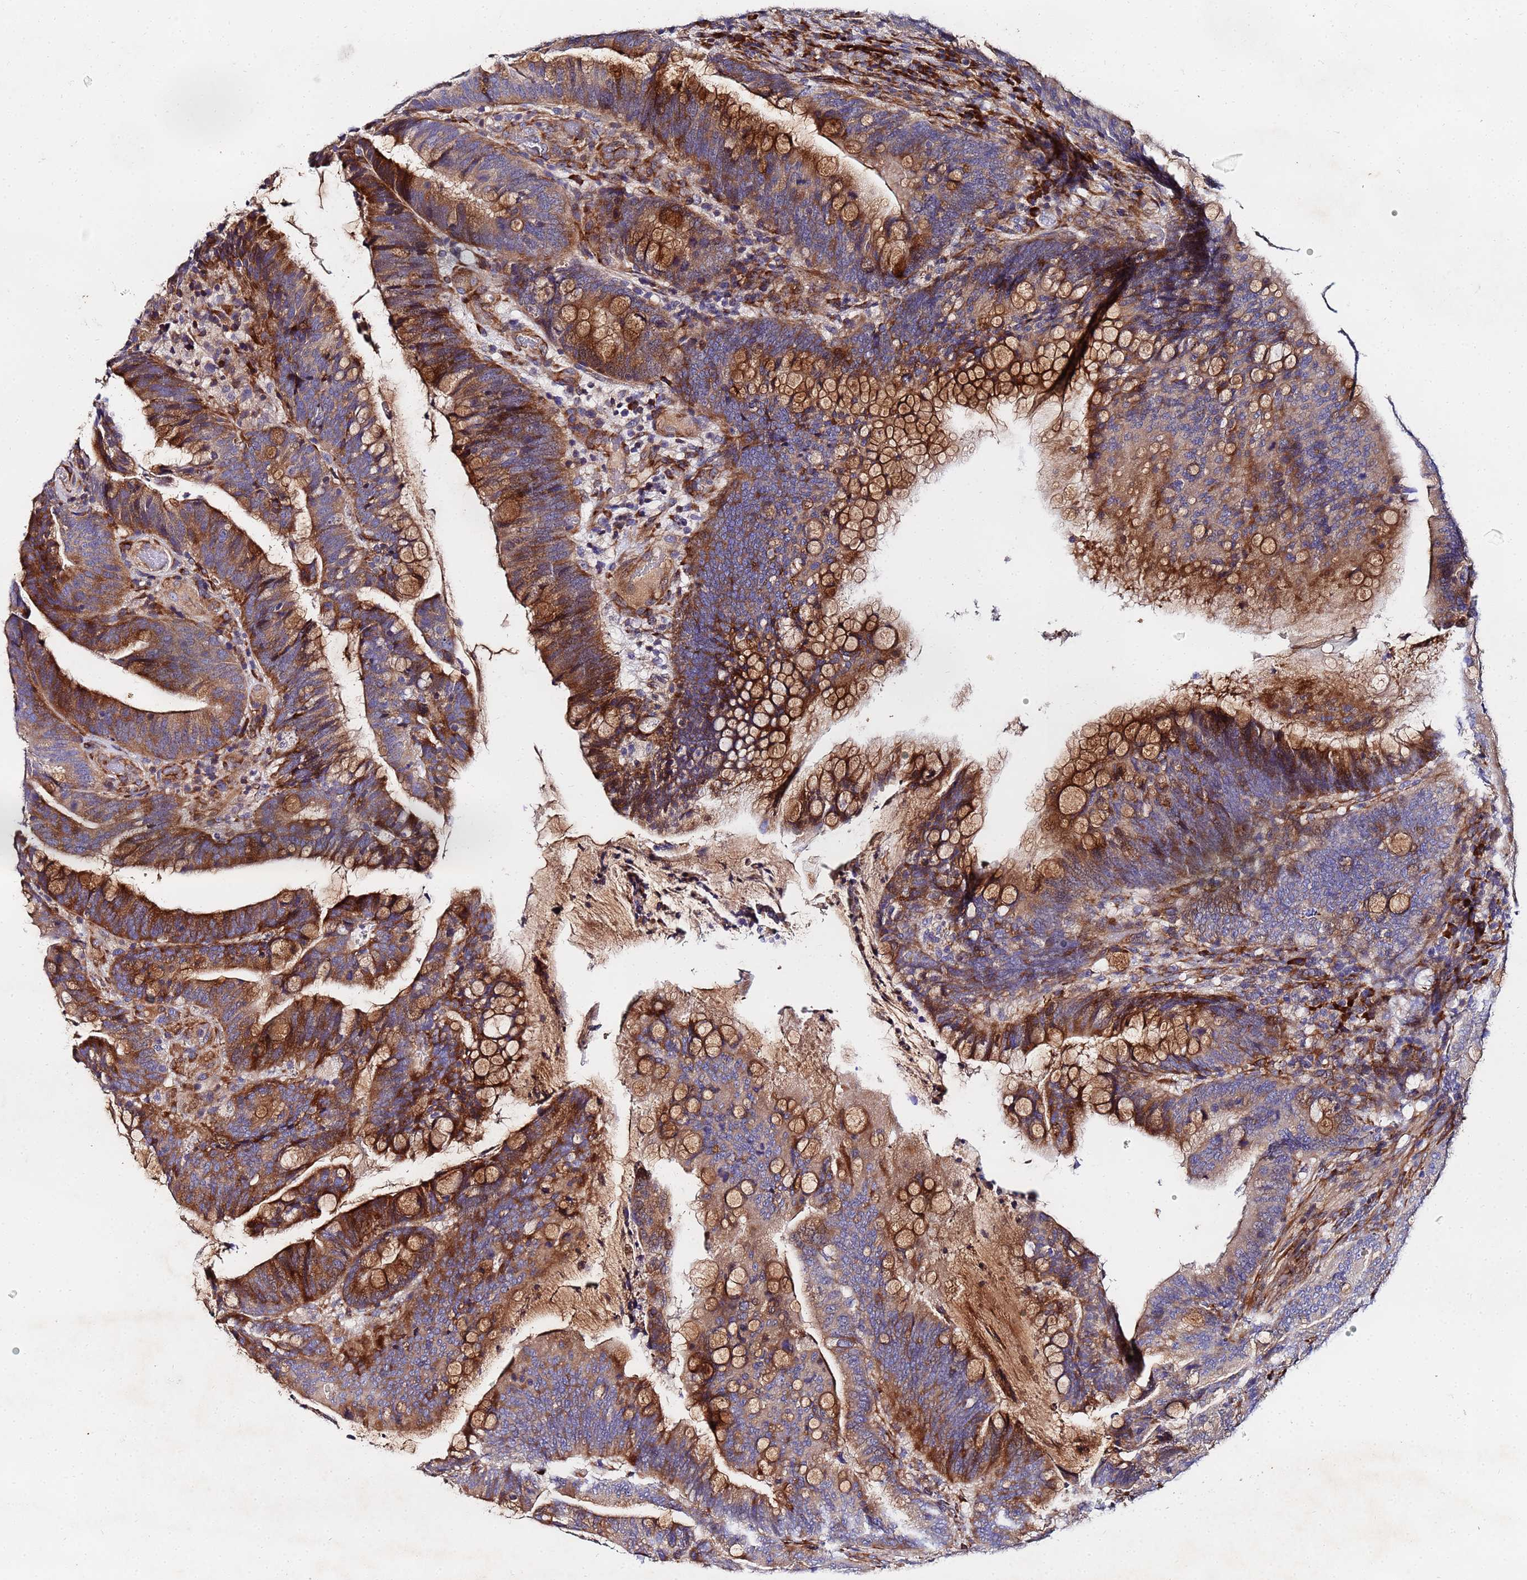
{"staining": {"intensity": "moderate", "quantity": ">75%", "location": "cytoplasmic/membranous"}, "tissue": "colorectal cancer", "cell_type": "Tumor cells", "image_type": "cancer", "snomed": [{"axis": "morphology", "description": "Adenocarcinoma, NOS"}, {"axis": "topography", "description": "Colon"}], "caption": "Immunohistochemical staining of colorectal cancer shows moderate cytoplasmic/membranous protein expression in approximately >75% of tumor cells. (IHC, brightfield microscopy, high magnification).", "gene": "POM121", "patient": {"sex": "female", "age": 66}}